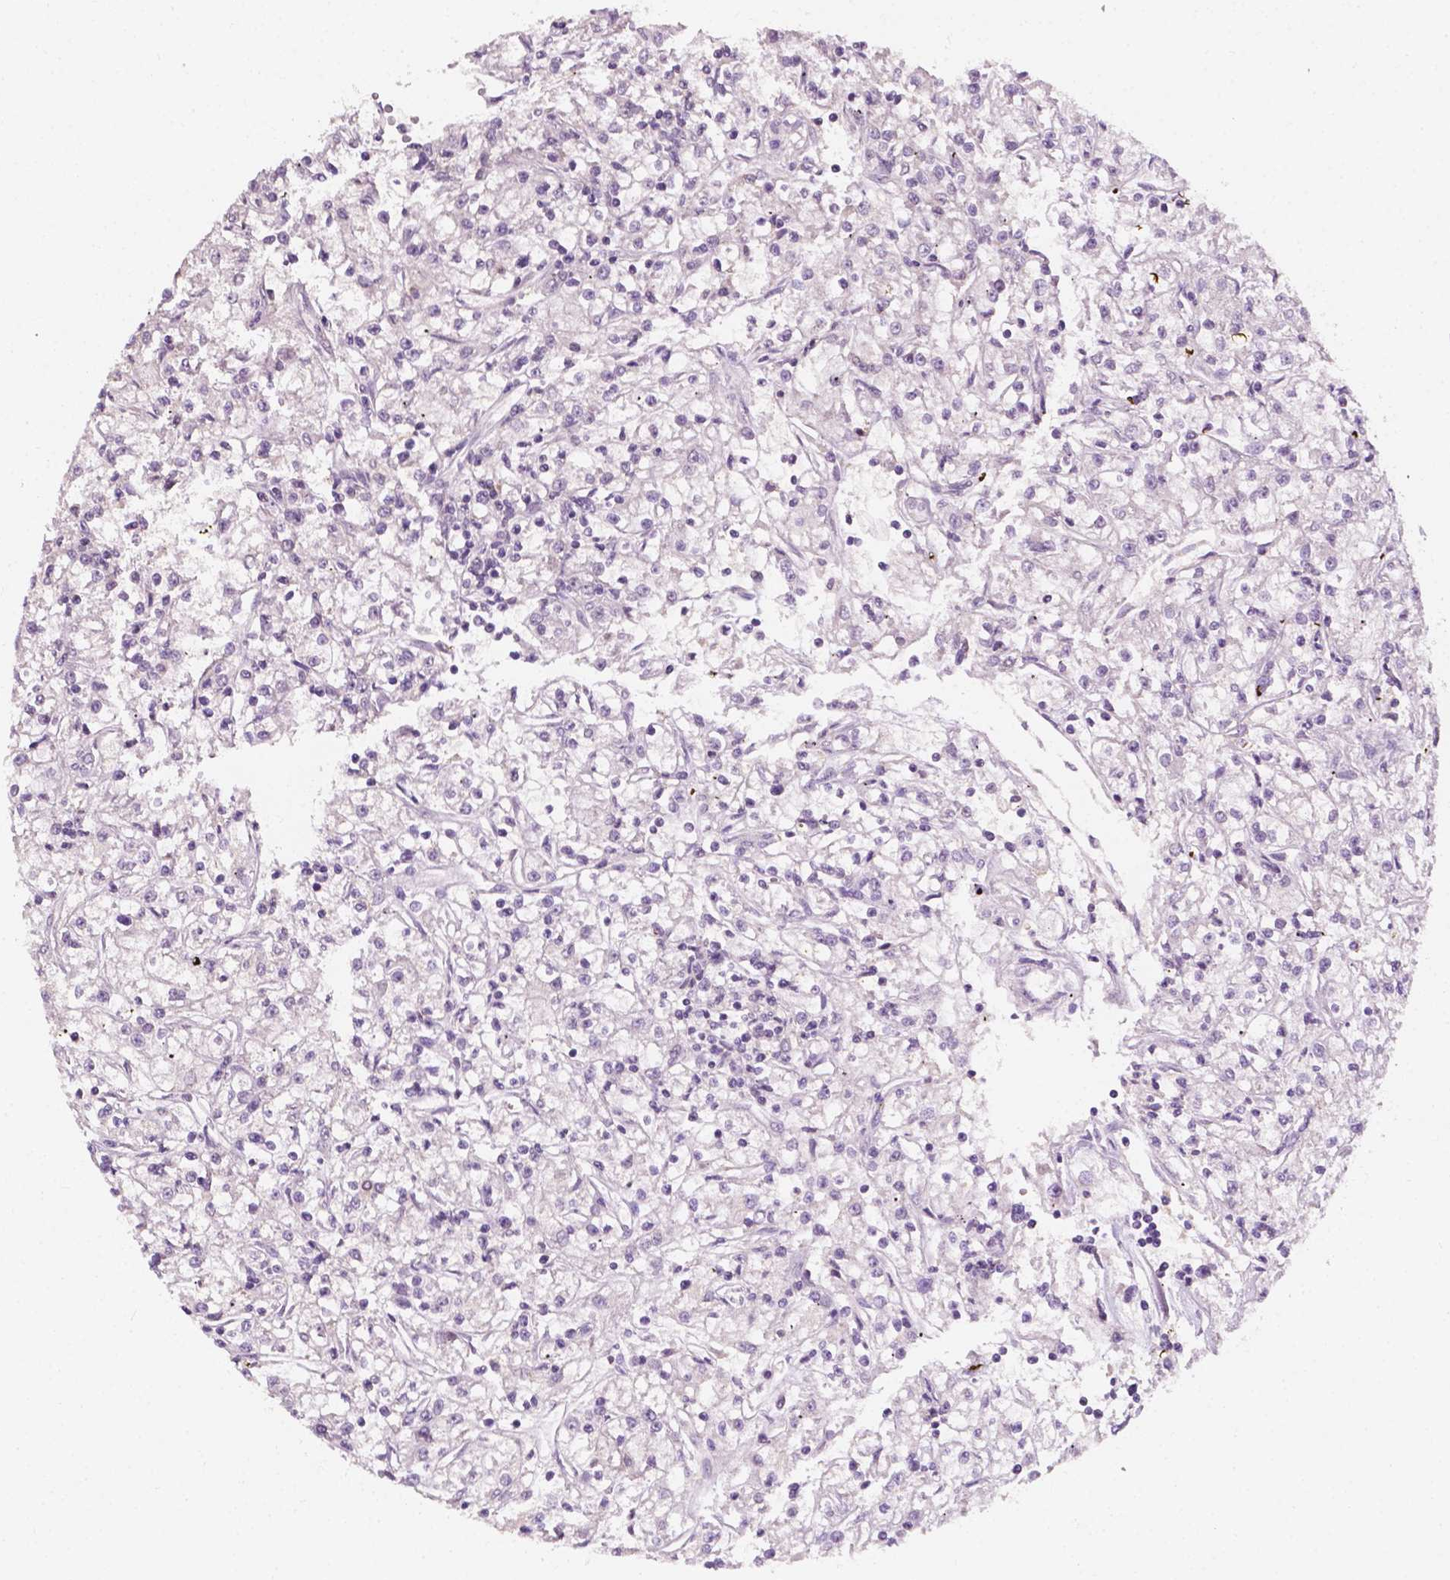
{"staining": {"intensity": "negative", "quantity": "none", "location": "none"}, "tissue": "renal cancer", "cell_type": "Tumor cells", "image_type": "cancer", "snomed": [{"axis": "morphology", "description": "Adenocarcinoma, NOS"}, {"axis": "topography", "description": "Kidney"}], "caption": "The micrograph demonstrates no significant positivity in tumor cells of renal cancer (adenocarcinoma). (Brightfield microscopy of DAB (3,3'-diaminobenzidine) immunohistochemistry (IHC) at high magnification).", "gene": "EBAG9", "patient": {"sex": "female", "age": 59}}